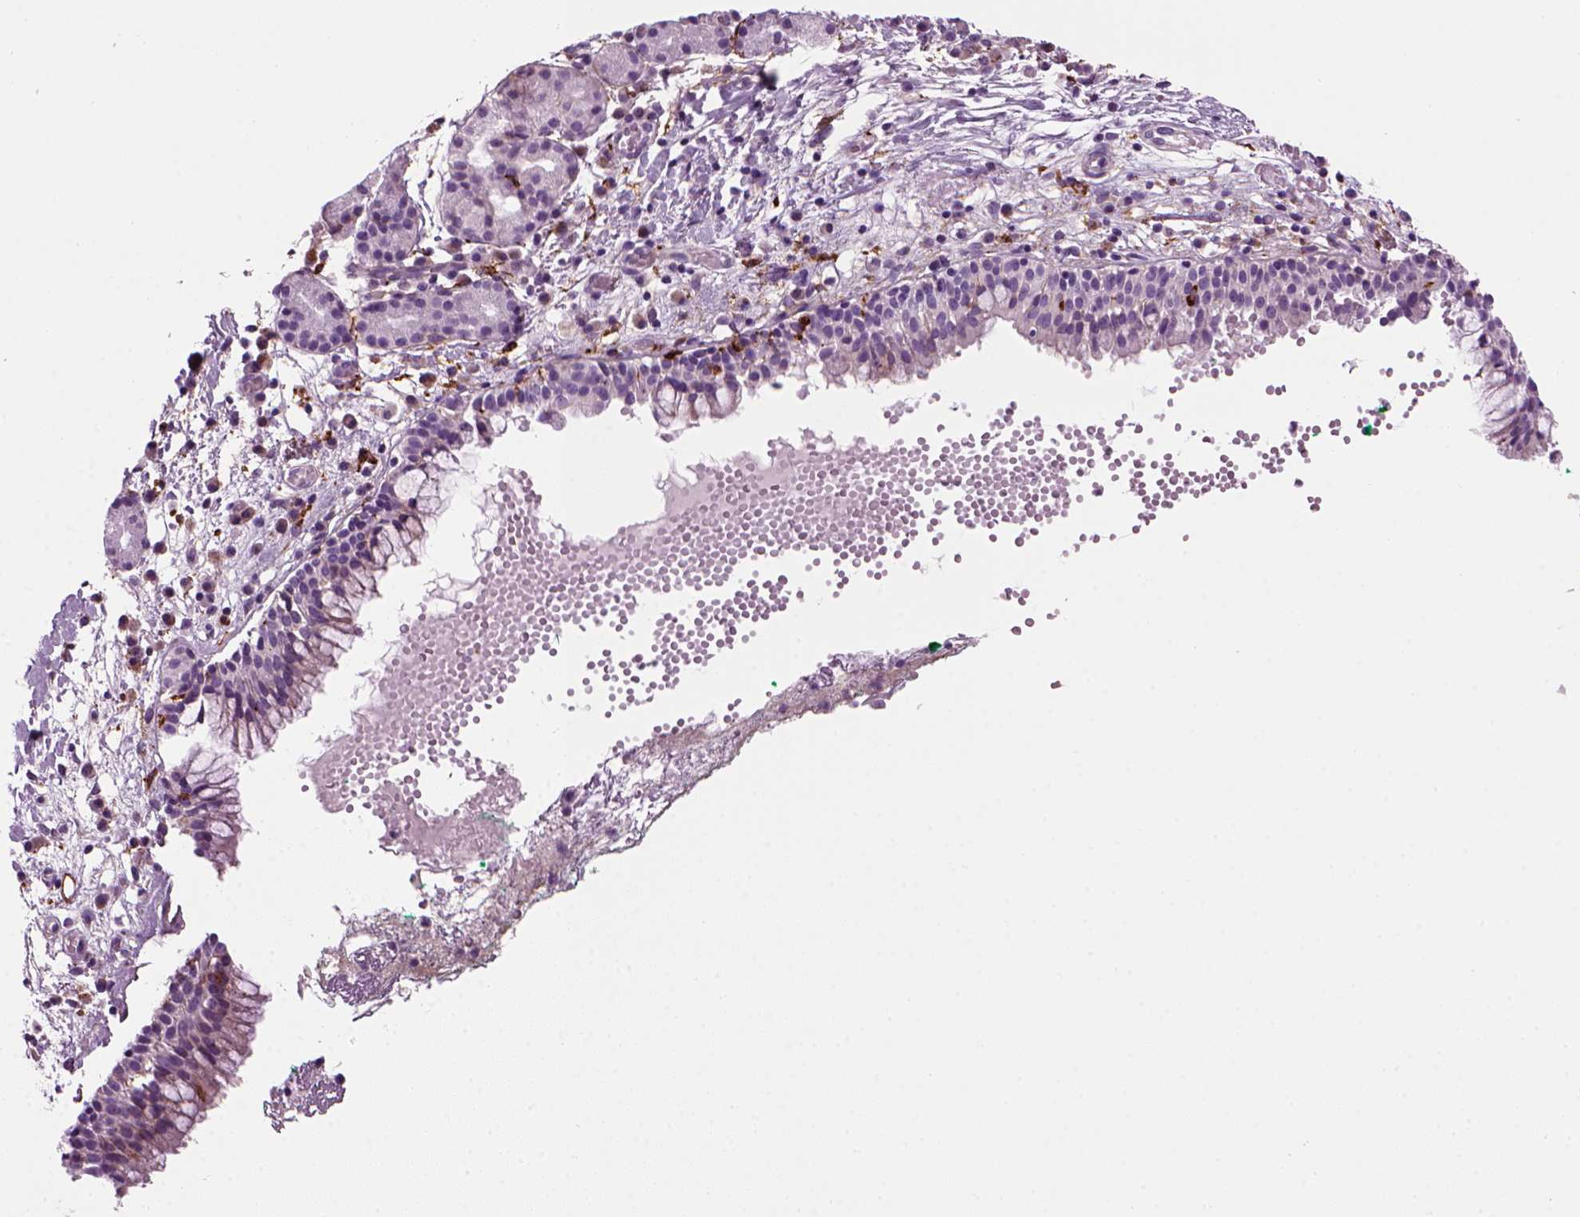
{"staining": {"intensity": "moderate", "quantity": "<25%", "location": "cytoplasmic/membranous"}, "tissue": "nasopharynx", "cell_type": "Respiratory epithelial cells", "image_type": "normal", "snomed": [{"axis": "morphology", "description": "Normal tissue, NOS"}, {"axis": "morphology", "description": "Basal cell carcinoma"}, {"axis": "topography", "description": "Cartilage tissue"}, {"axis": "topography", "description": "Nasopharynx"}, {"axis": "topography", "description": "Oral tissue"}], "caption": "Moderate cytoplasmic/membranous protein expression is appreciated in approximately <25% of respiratory epithelial cells in nasopharynx. Nuclei are stained in blue.", "gene": "MARCKS", "patient": {"sex": "female", "age": 77}}